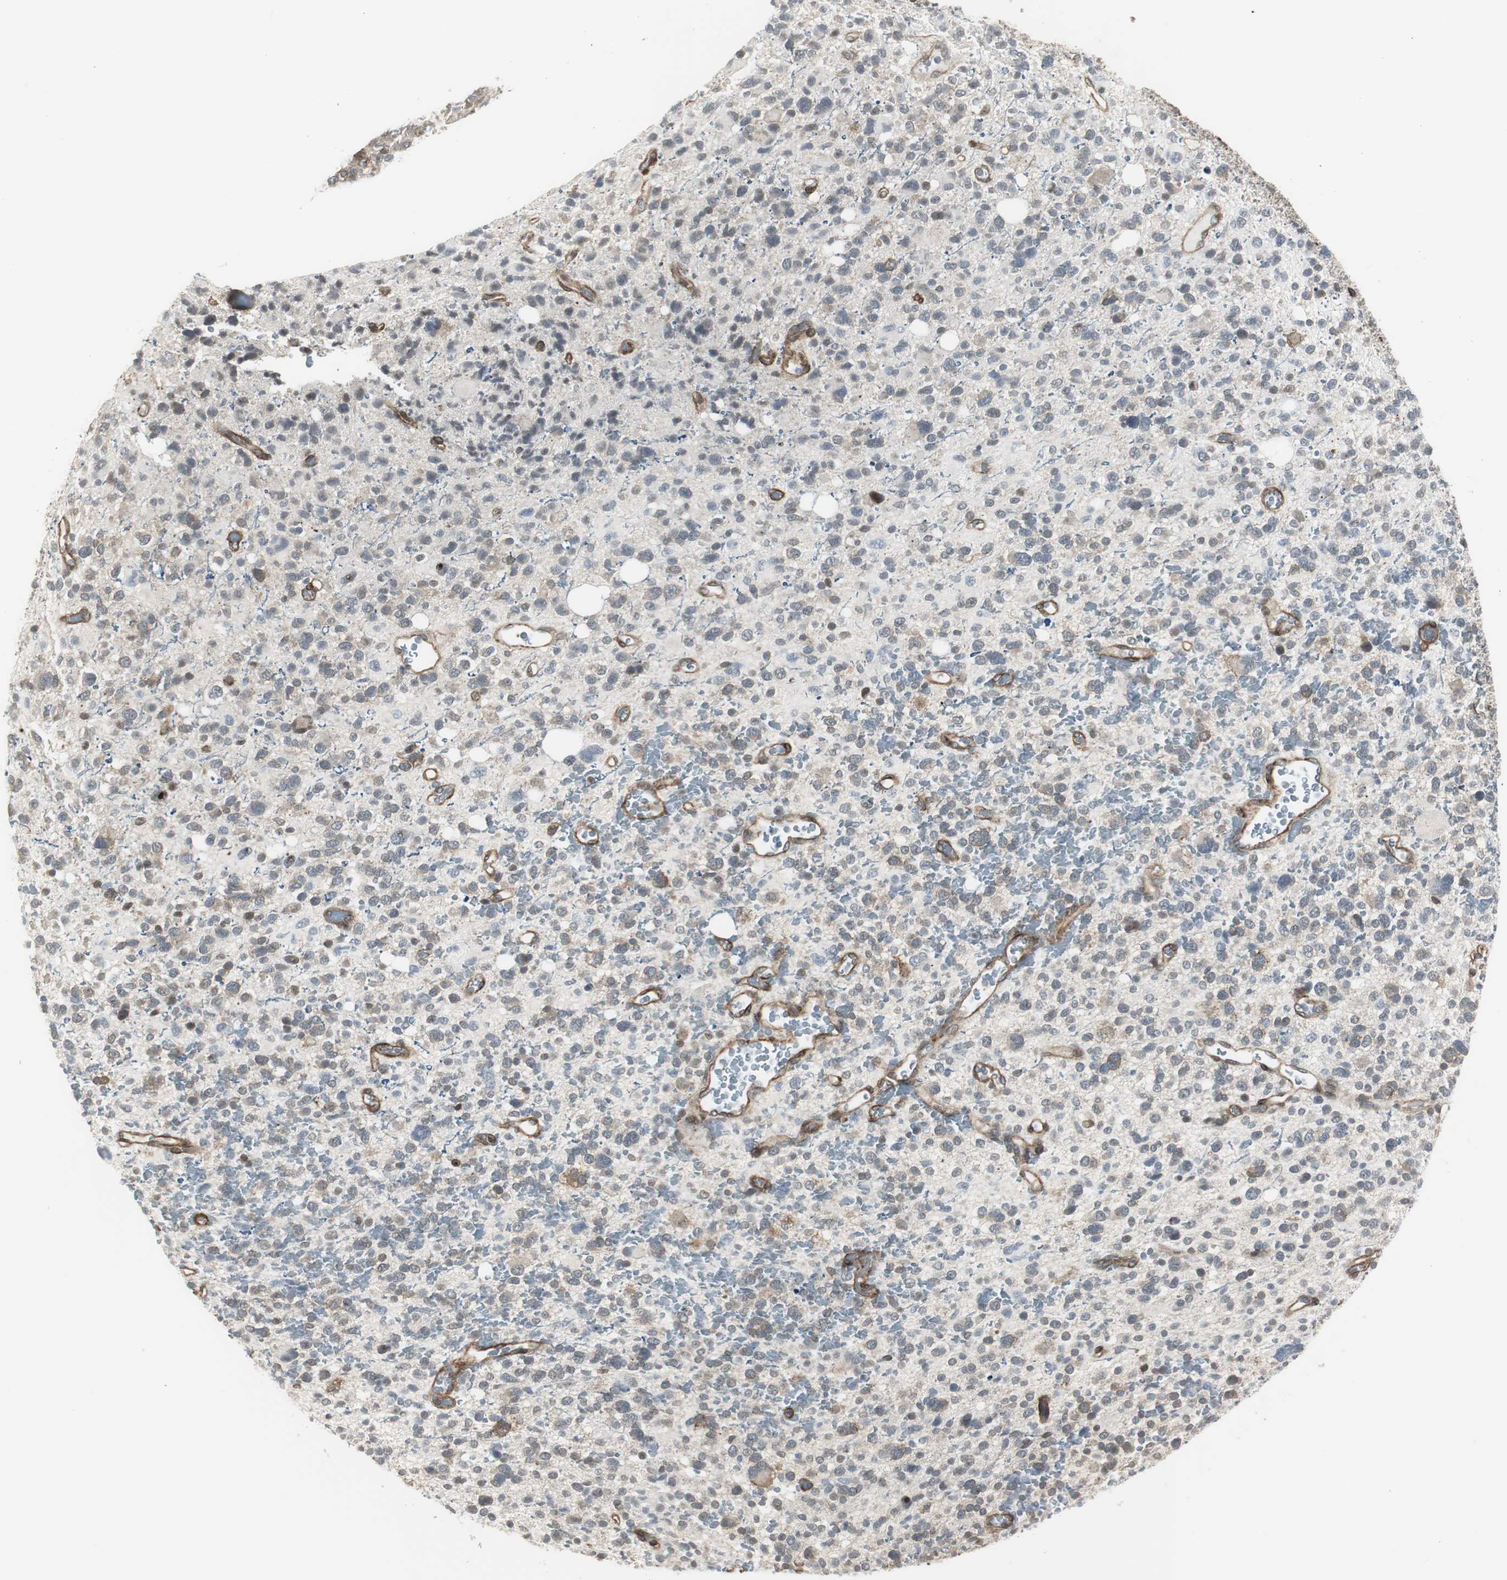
{"staining": {"intensity": "moderate", "quantity": "<25%", "location": "cytoplasmic/membranous"}, "tissue": "glioma", "cell_type": "Tumor cells", "image_type": "cancer", "snomed": [{"axis": "morphology", "description": "Glioma, malignant, High grade"}, {"axis": "topography", "description": "Brain"}], "caption": "Tumor cells display low levels of moderate cytoplasmic/membranous positivity in about <25% of cells in human glioma. The staining was performed using DAB, with brown indicating positive protein expression. Nuclei are stained blue with hematoxylin.", "gene": "SCYL3", "patient": {"sex": "male", "age": 48}}